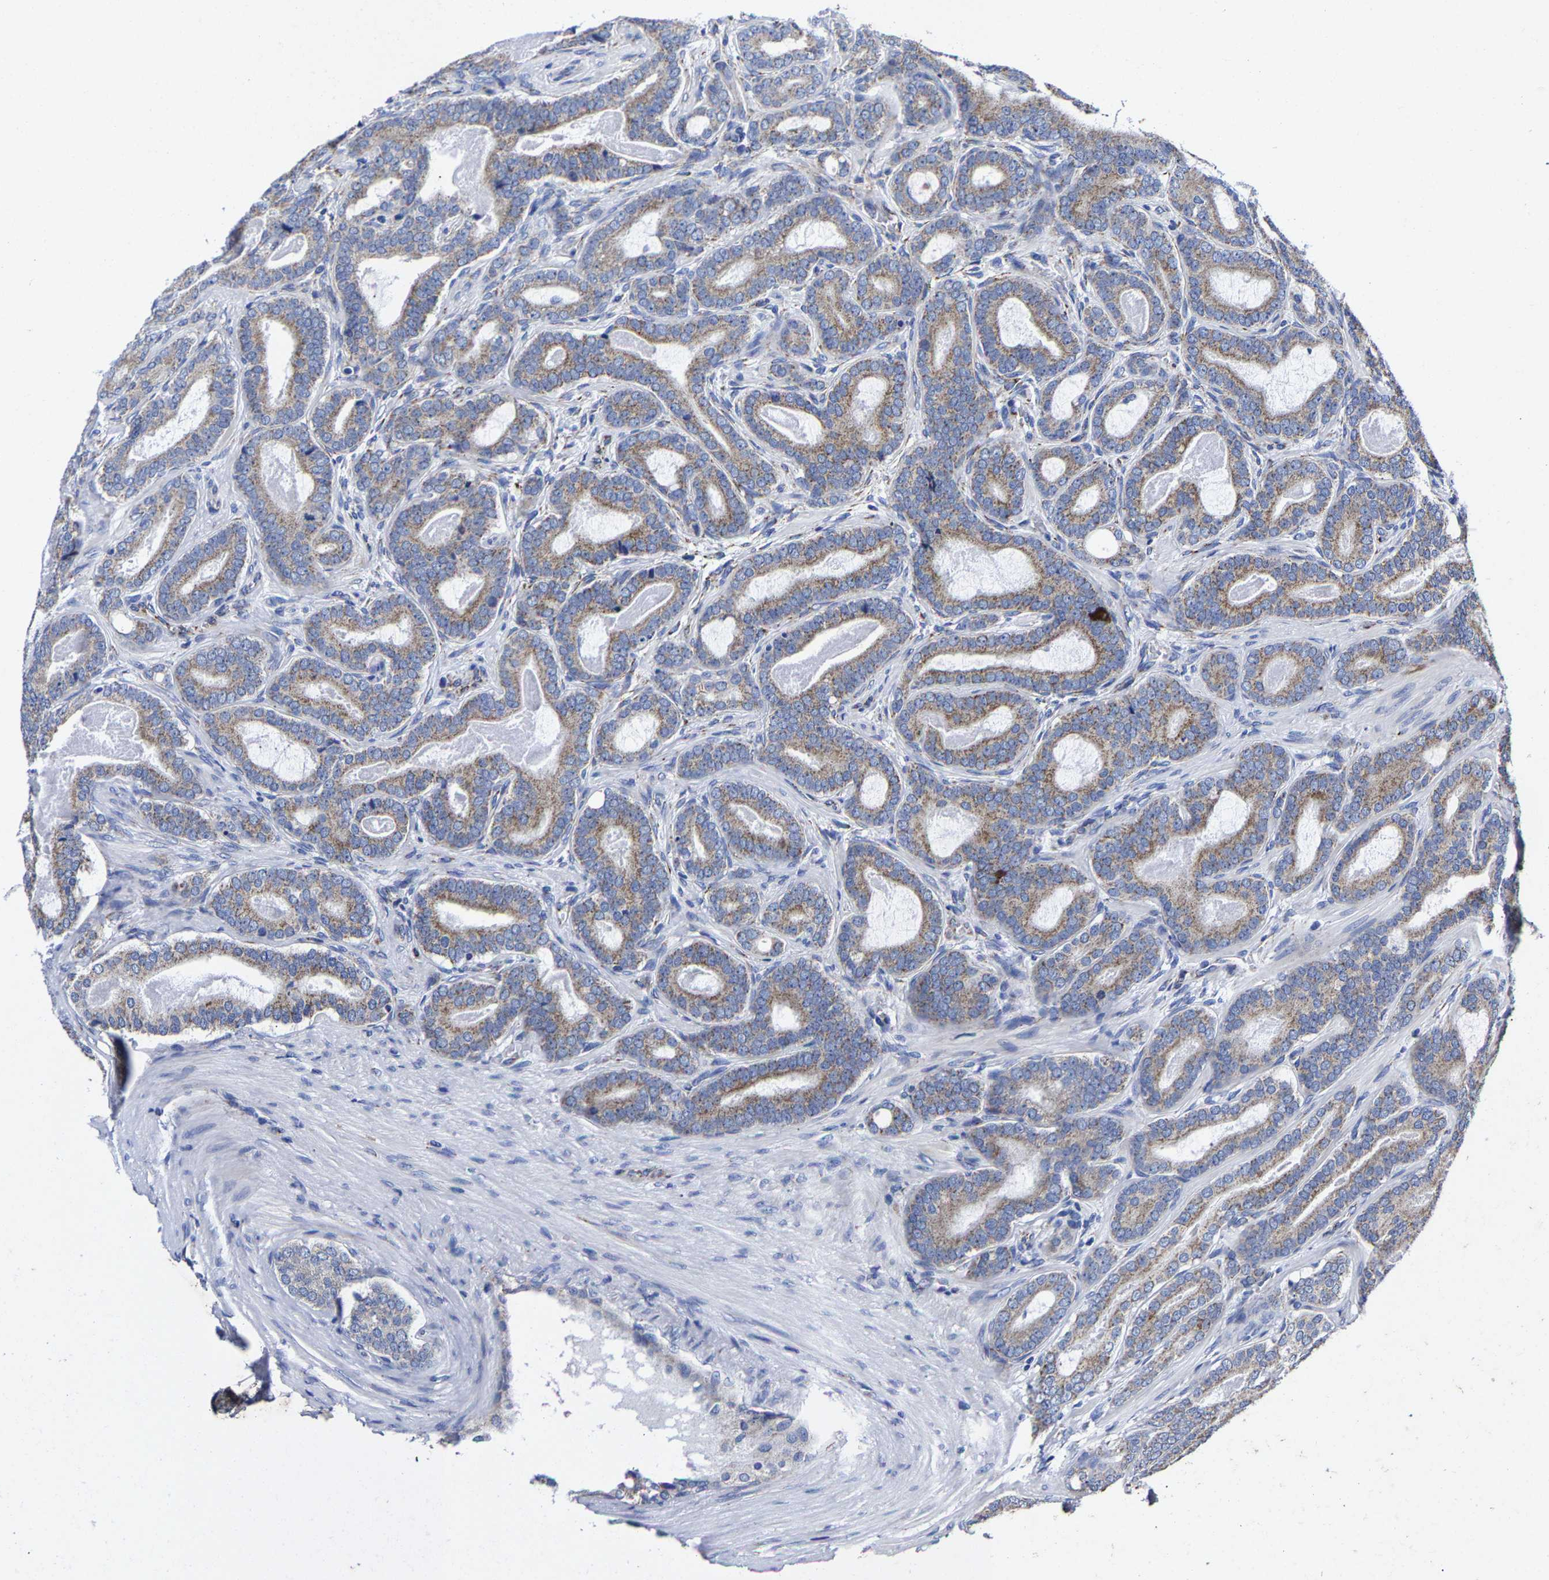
{"staining": {"intensity": "moderate", "quantity": ">75%", "location": "cytoplasmic/membranous"}, "tissue": "prostate cancer", "cell_type": "Tumor cells", "image_type": "cancer", "snomed": [{"axis": "morphology", "description": "Adenocarcinoma, High grade"}, {"axis": "topography", "description": "Prostate"}], "caption": "Tumor cells show medium levels of moderate cytoplasmic/membranous positivity in about >75% of cells in high-grade adenocarcinoma (prostate).", "gene": "AASS", "patient": {"sex": "male", "age": 60}}